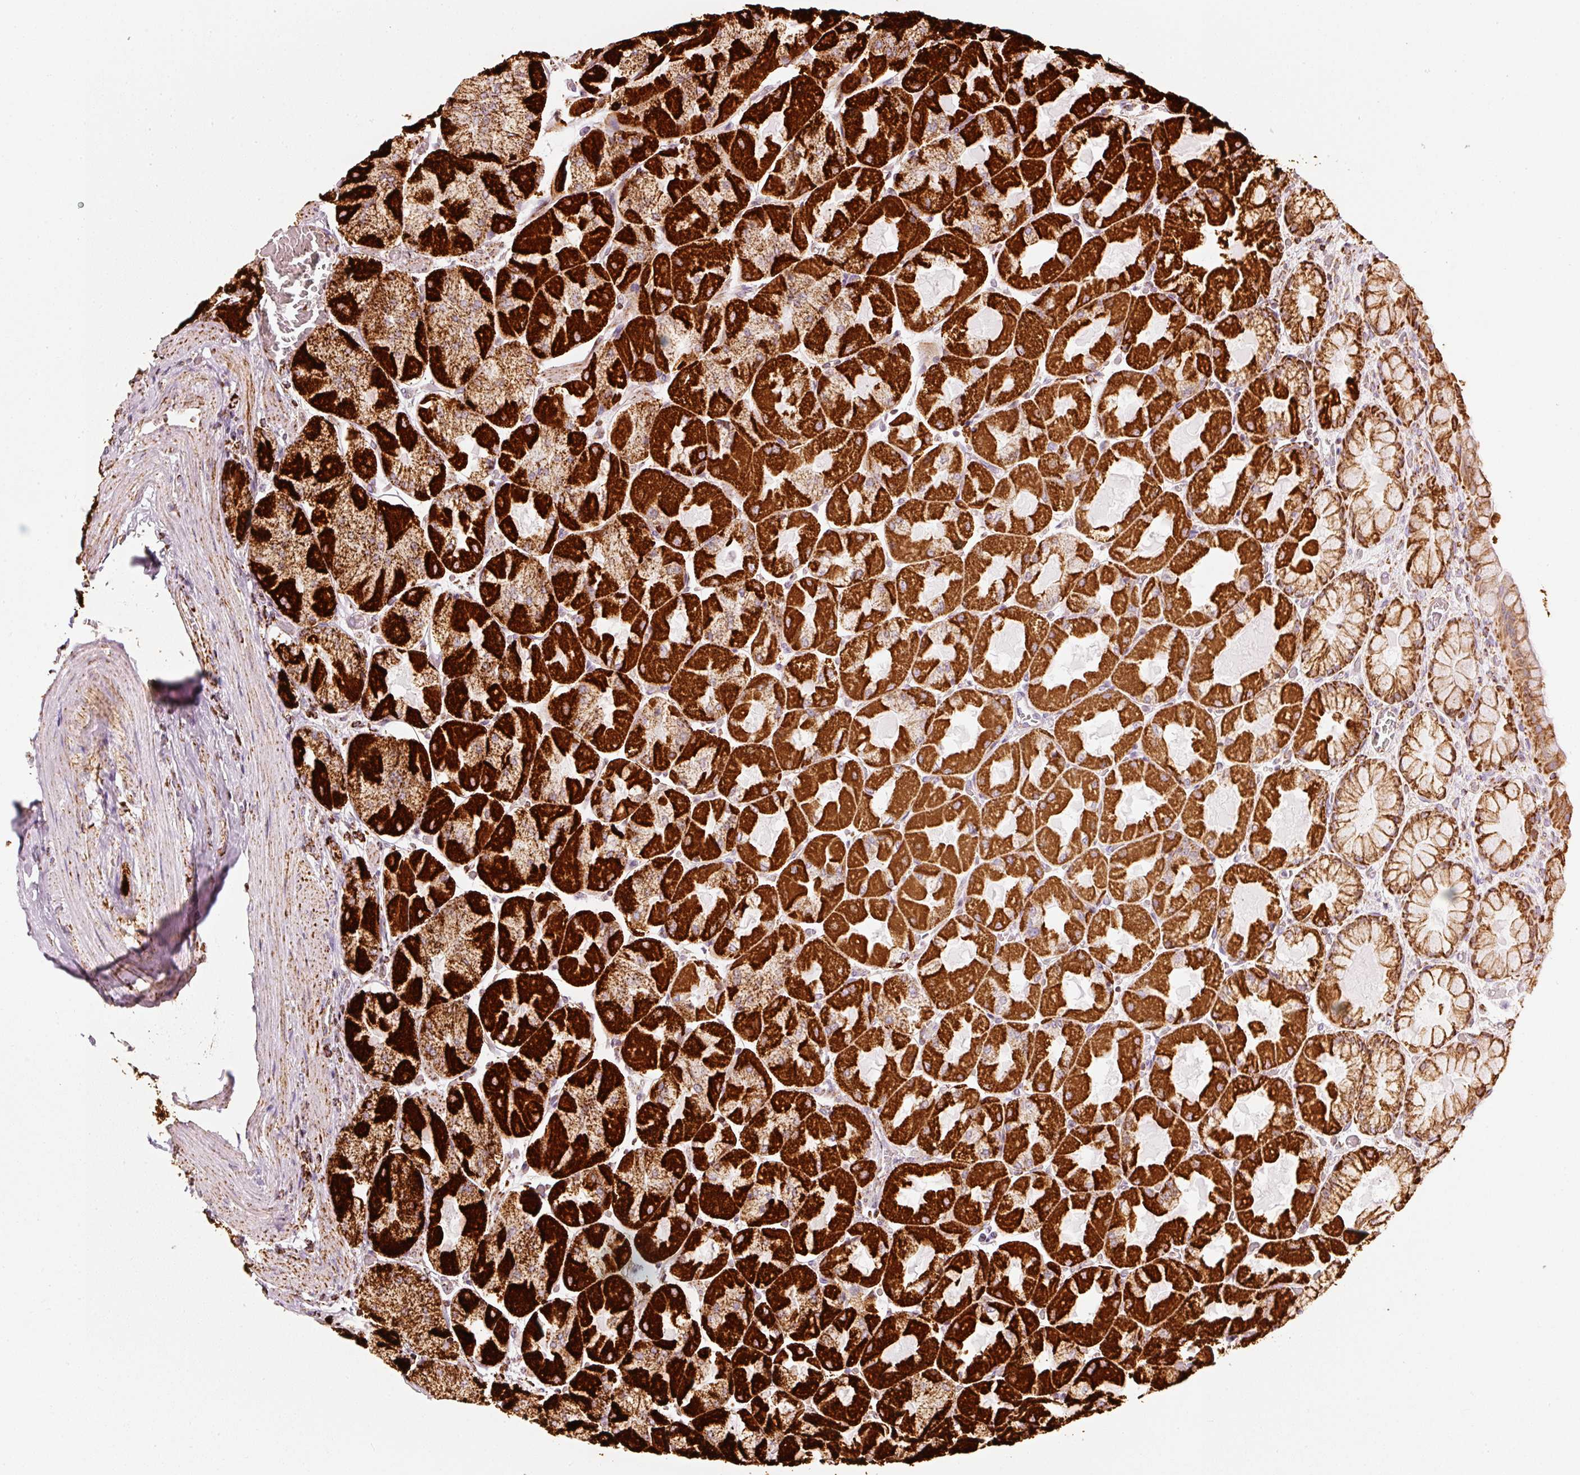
{"staining": {"intensity": "strong", "quantity": ">75%", "location": "cytoplasmic/membranous"}, "tissue": "stomach", "cell_type": "Glandular cells", "image_type": "normal", "snomed": [{"axis": "morphology", "description": "Normal tissue, NOS"}, {"axis": "topography", "description": "Stomach"}], "caption": "Stomach stained with a brown dye shows strong cytoplasmic/membranous positive positivity in approximately >75% of glandular cells.", "gene": "MT", "patient": {"sex": "female", "age": 61}}